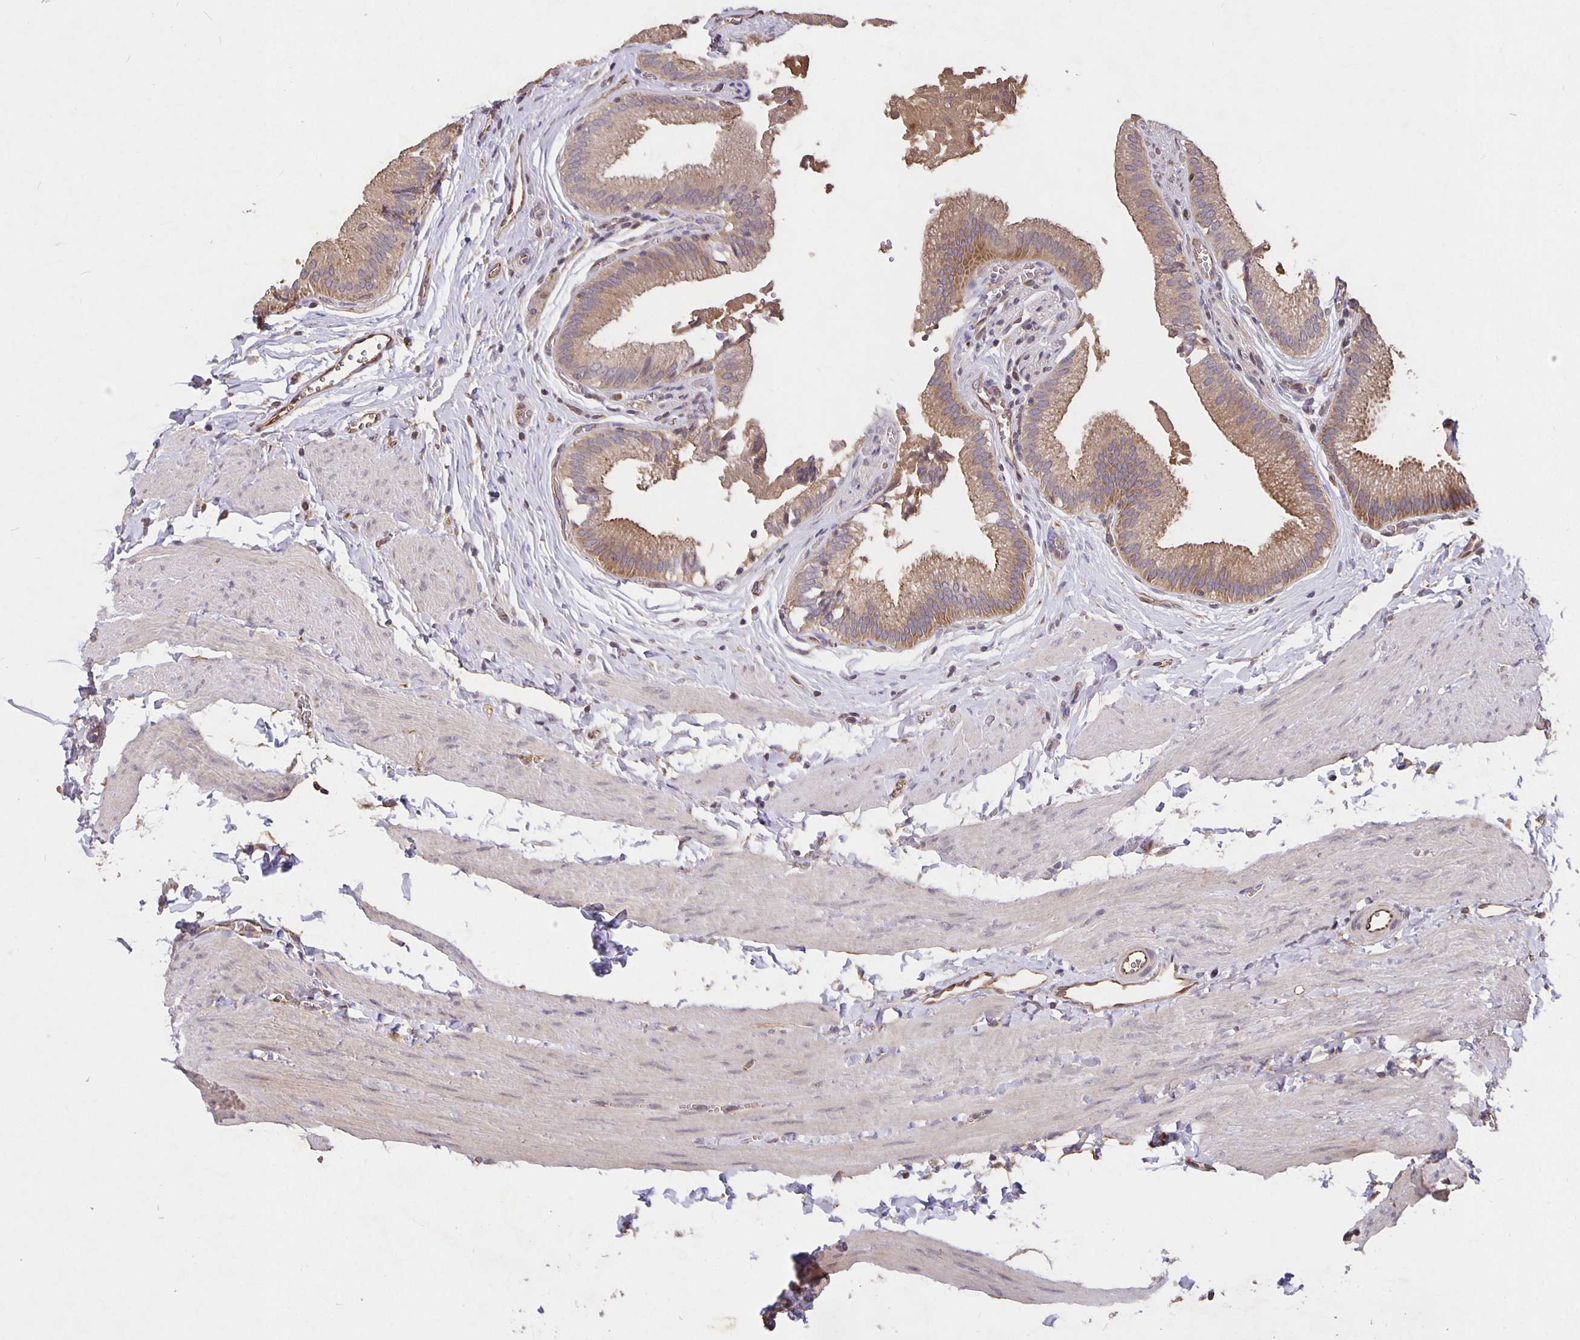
{"staining": {"intensity": "weak", "quantity": ">75%", "location": "cytoplasmic/membranous"}, "tissue": "gallbladder", "cell_type": "Glandular cells", "image_type": "normal", "snomed": [{"axis": "morphology", "description": "Normal tissue, NOS"}, {"axis": "topography", "description": "Gallbladder"}, {"axis": "topography", "description": "Peripheral nerve tissue"}], "caption": "Glandular cells reveal low levels of weak cytoplasmic/membranous positivity in approximately >75% of cells in unremarkable gallbladder.", "gene": "NOG", "patient": {"sex": "male", "age": 17}}